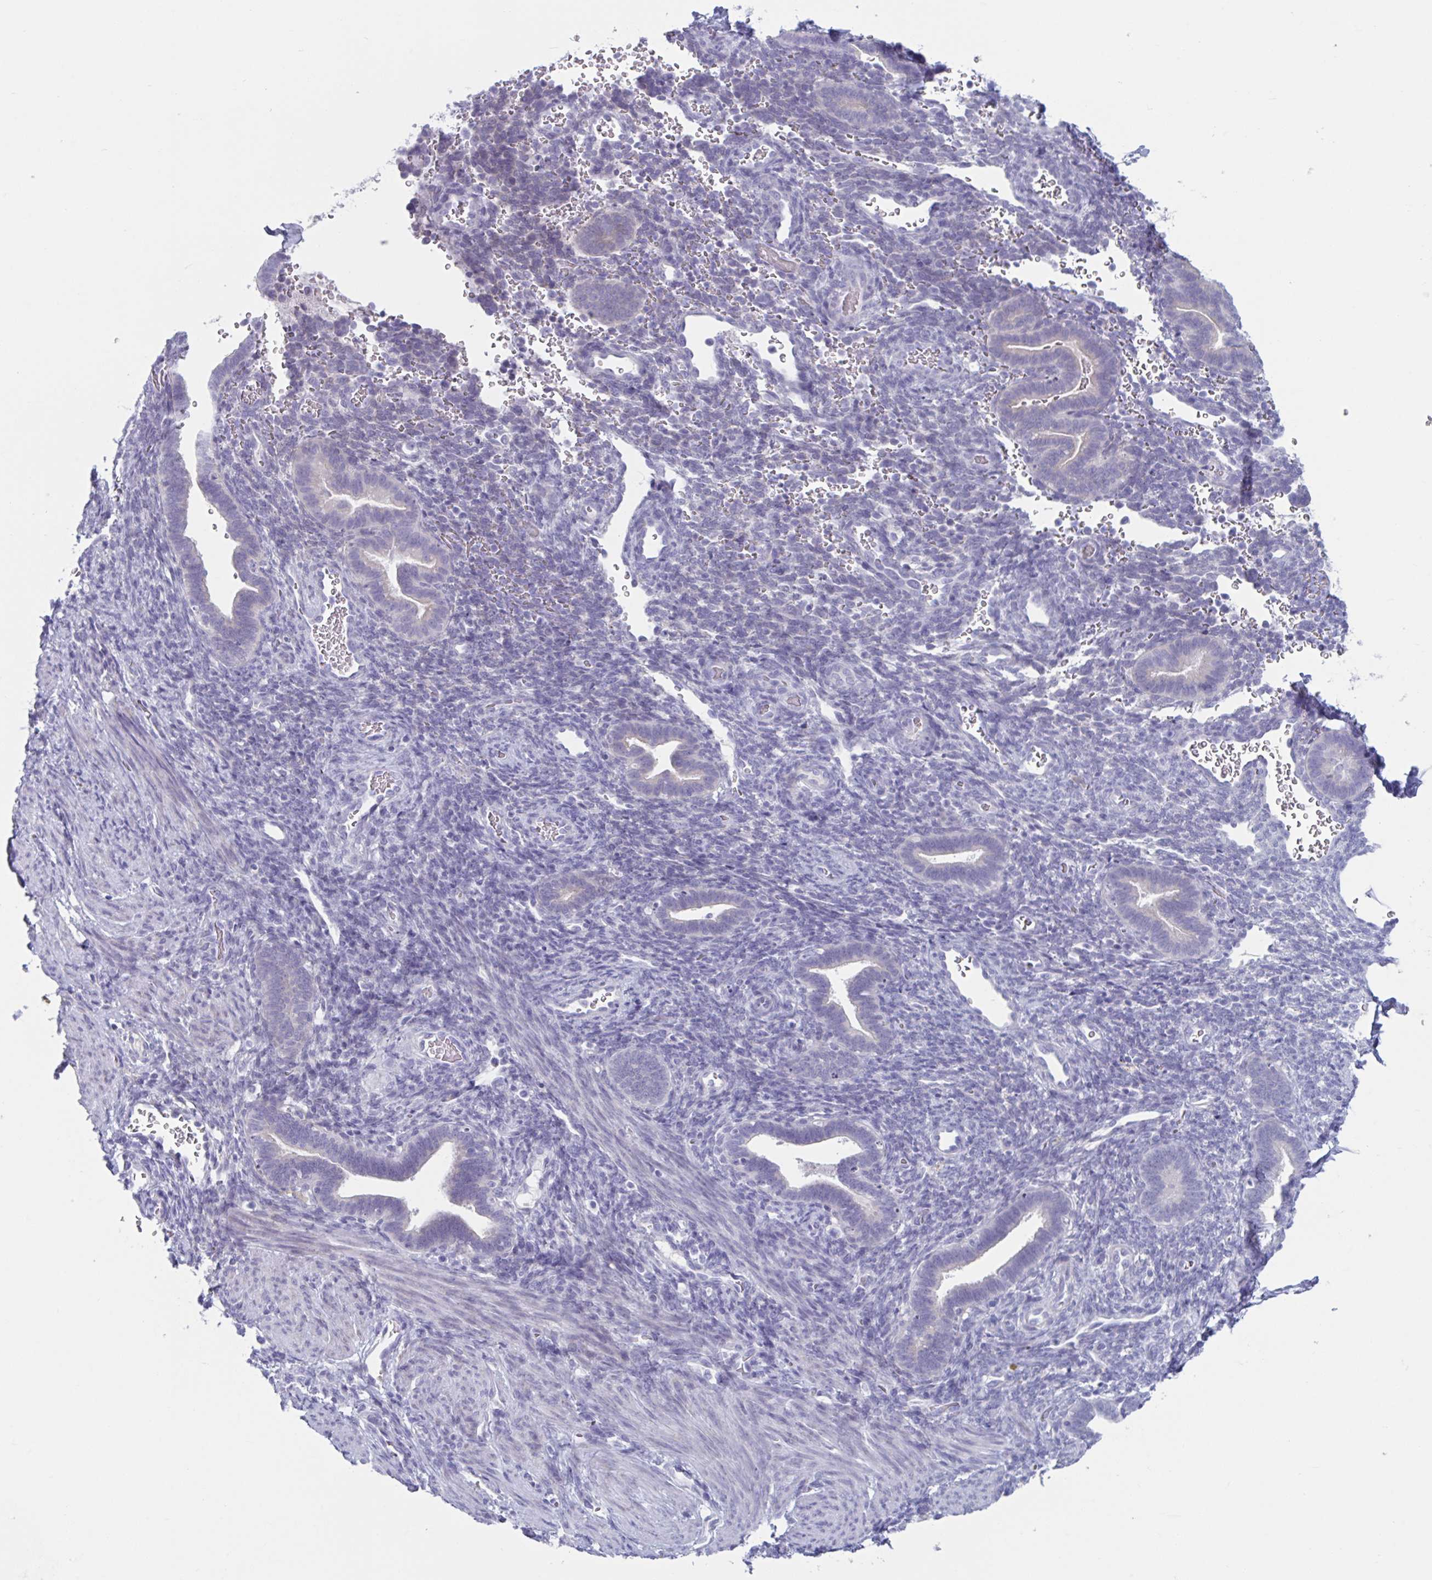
{"staining": {"intensity": "negative", "quantity": "none", "location": "none"}, "tissue": "endometrium", "cell_type": "Cells in endometrial stroma", "image_type": "normal", "snomed": [{"axis": "morphology", "description": "Normal tissue, NOS"}, {"axis": "topography", "description": "Endometrium"}], "caption": "IHC of normal human endometrium reveals no positivity in cells in endometrial stroma.", "gene": "HSD11B2", "patient": {"sex": "female", "age": 34}}